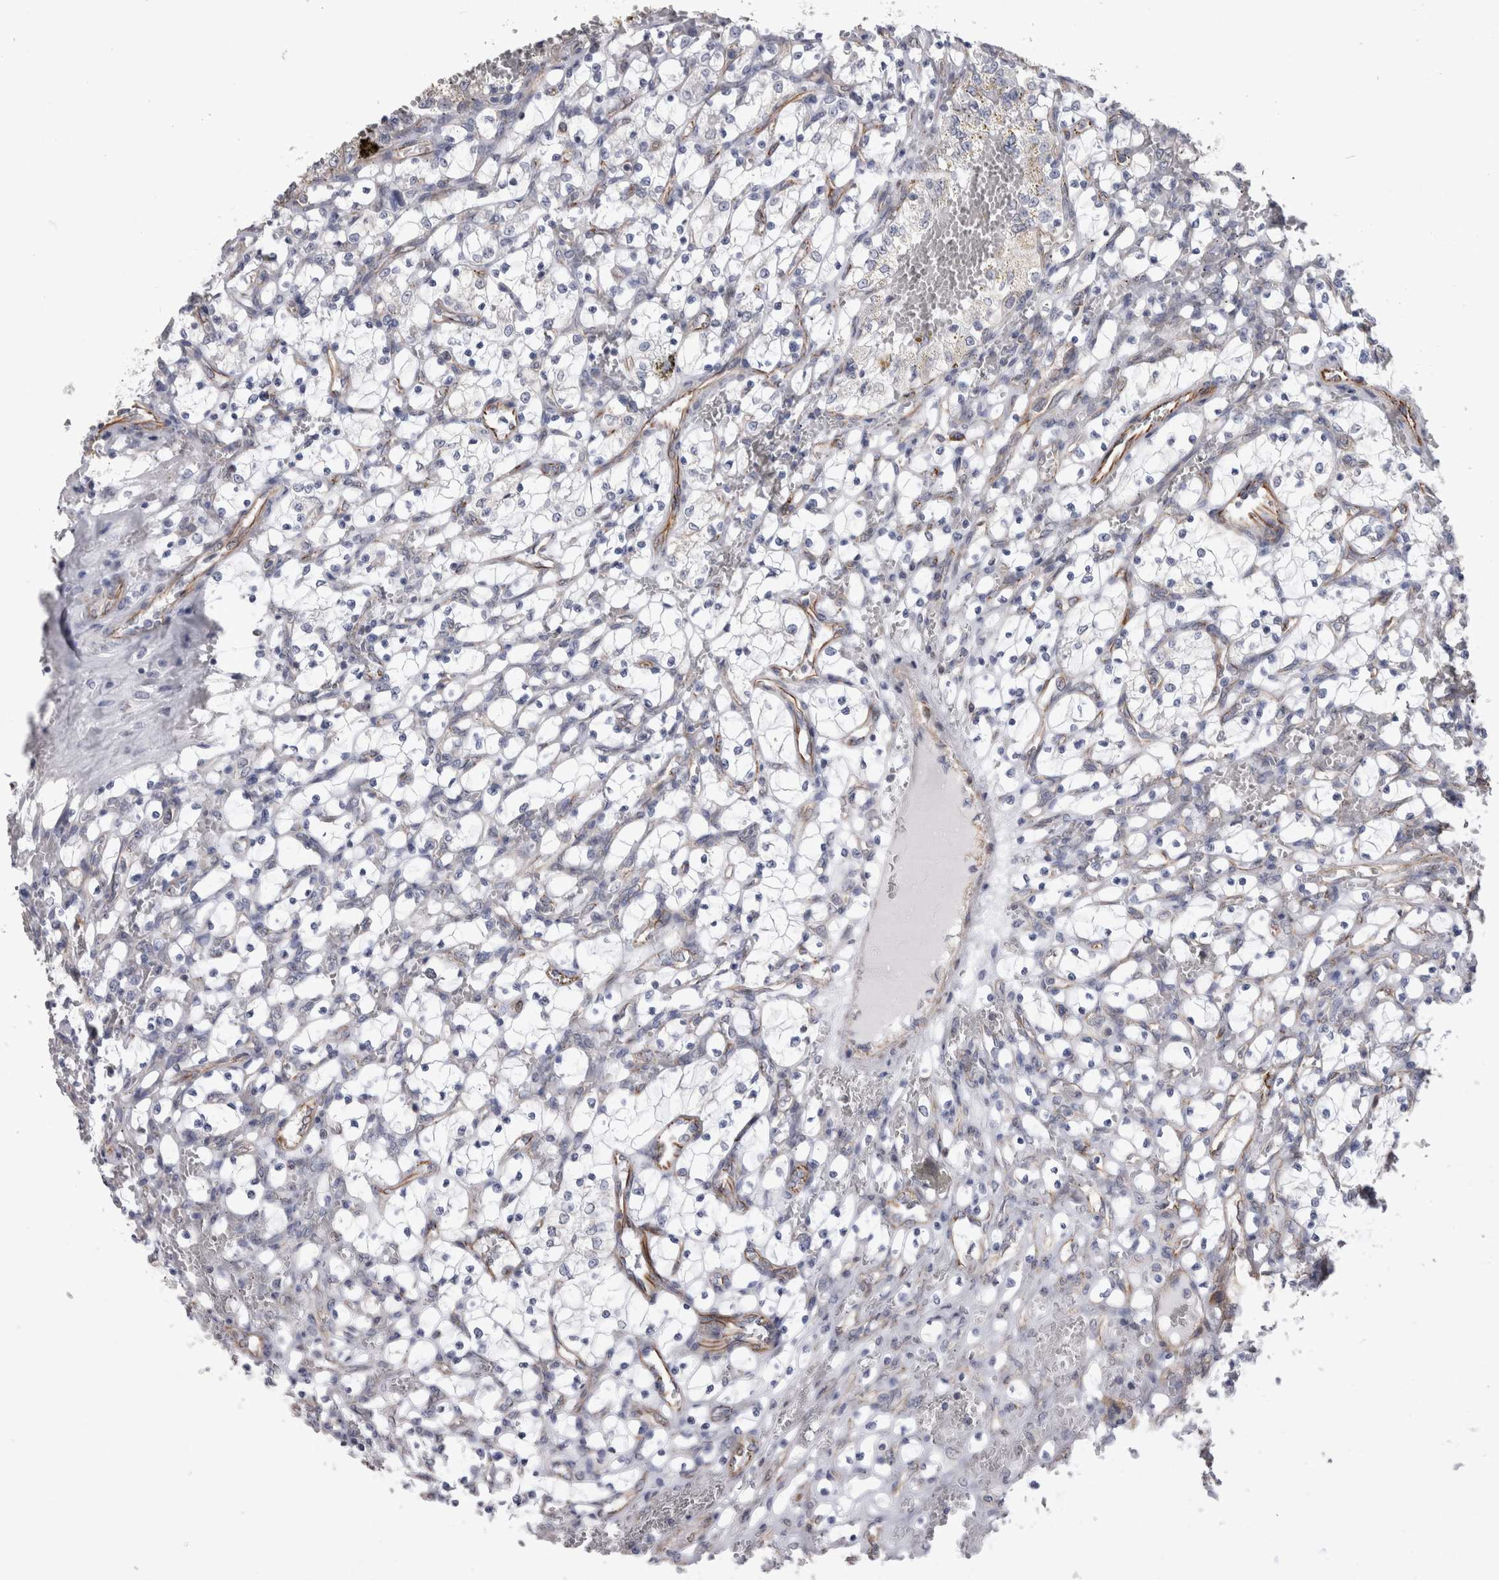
{"staining": {"intensity": "negative", "quantity": "none", "location": "none"}, "tissue": "renal cancer", "cell_type": "Tumor cells", "image_type": "cancer", "snomed": [{"axis": "morphology", "description": "Adenocarcinoma, NOS"}, {"axis": "topography", "description": "Kidney"}], "caption": "The photomicrograph demonstrates no staining of tumor cells in adenocarcinoma (renal).", "gene": "ACOT7", "patient": {"sex": "female", "age": 69}}